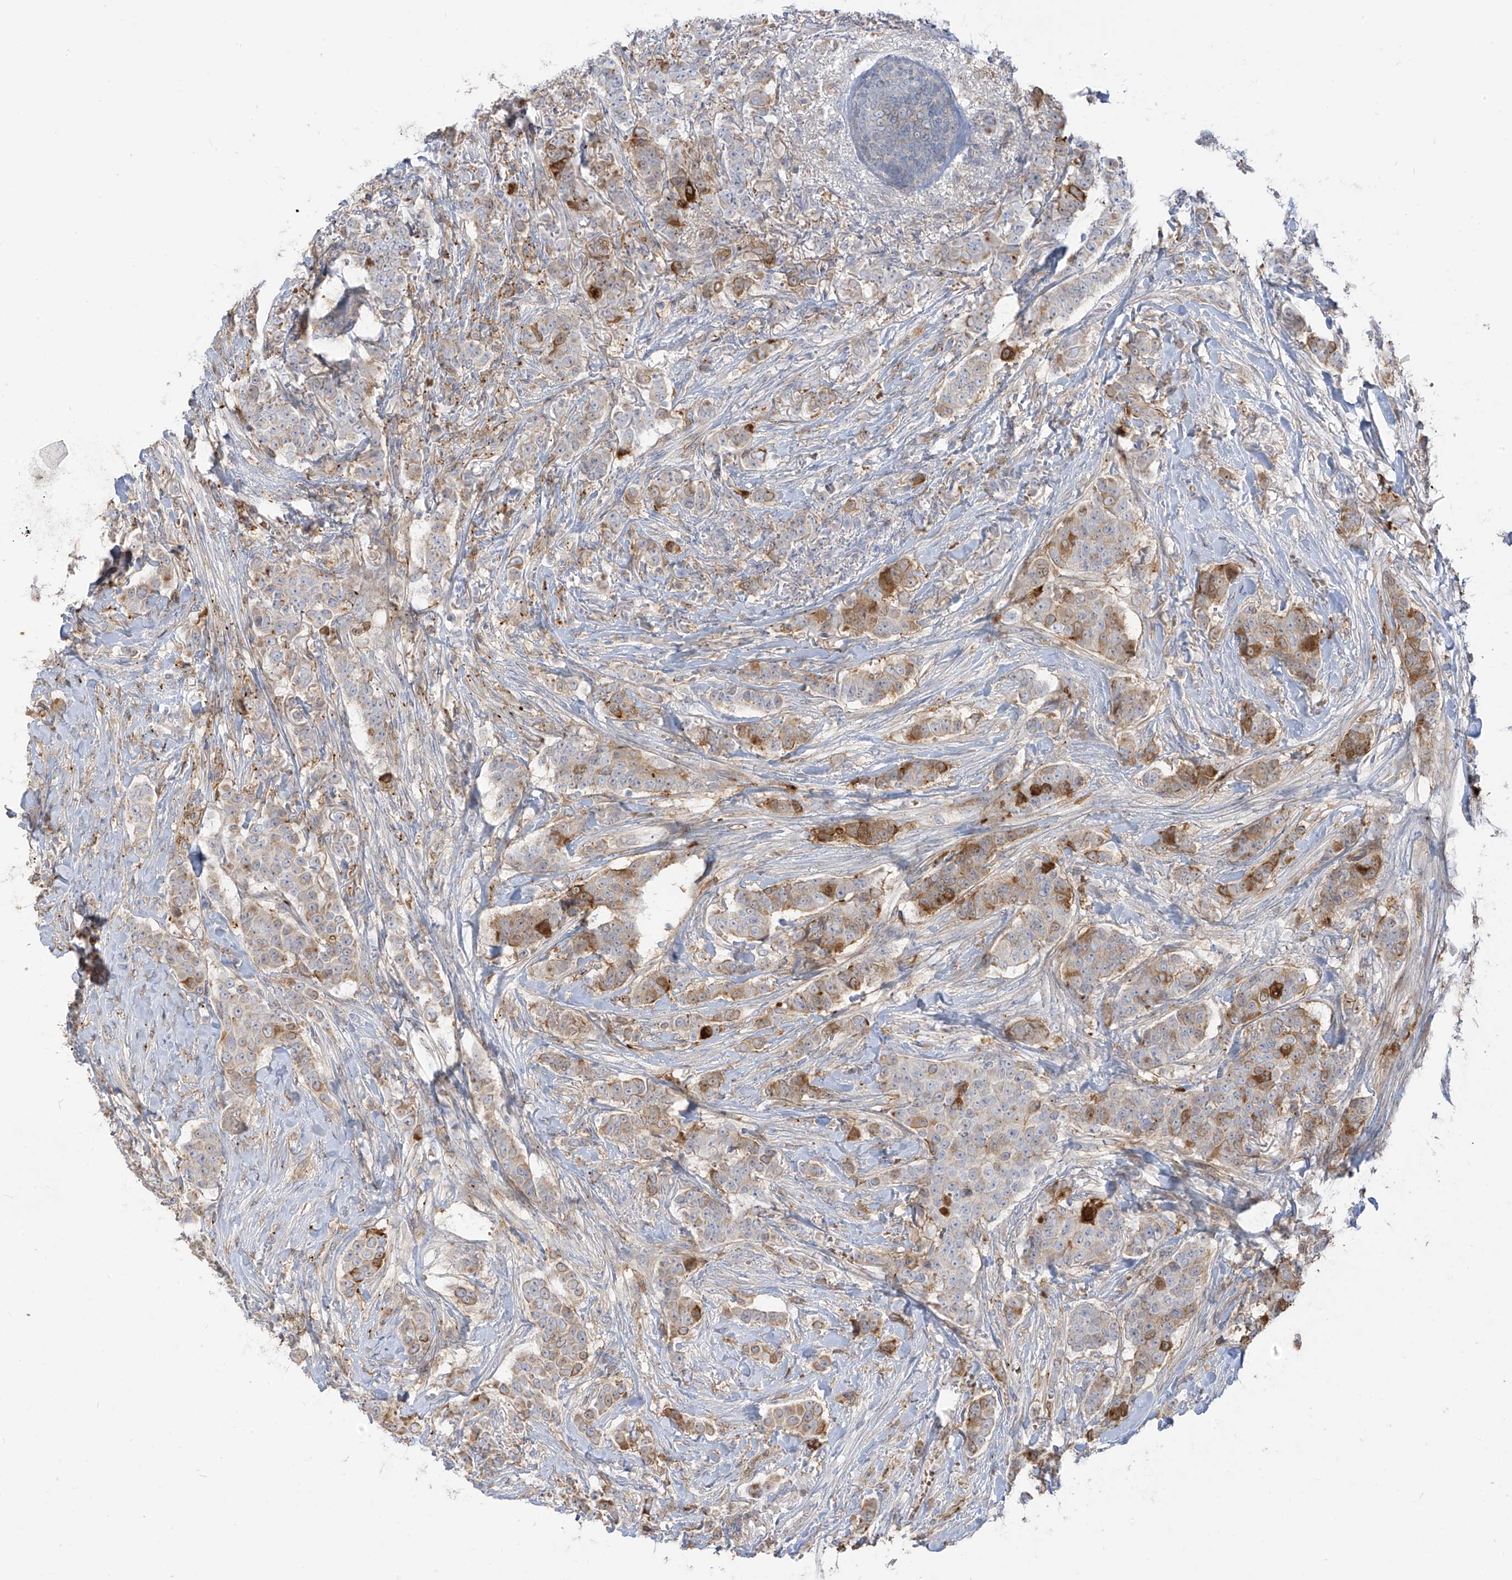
{"staining": {"intensity": "moderate", "quantity": "<25%", "location": "cytoplasmic/membranous"}, "tissue": "breast cancer", "cell_type": "Tumor cells", "image_type": "cancer", "snomed": [{"axis": "morphology", "description": "Duct carcinoma"}, {"axis": "topography", "description": "Breast"}], "caption": "Immunohistochemical staining of infiltrating ductal carcinoma (breast) exhibits low levels of moderate cytoplasmic/membranous staining in approximately <25% of tumor cells.", "gene": "ZGRF1", "patient": {"sex": "female", "age": 40}}